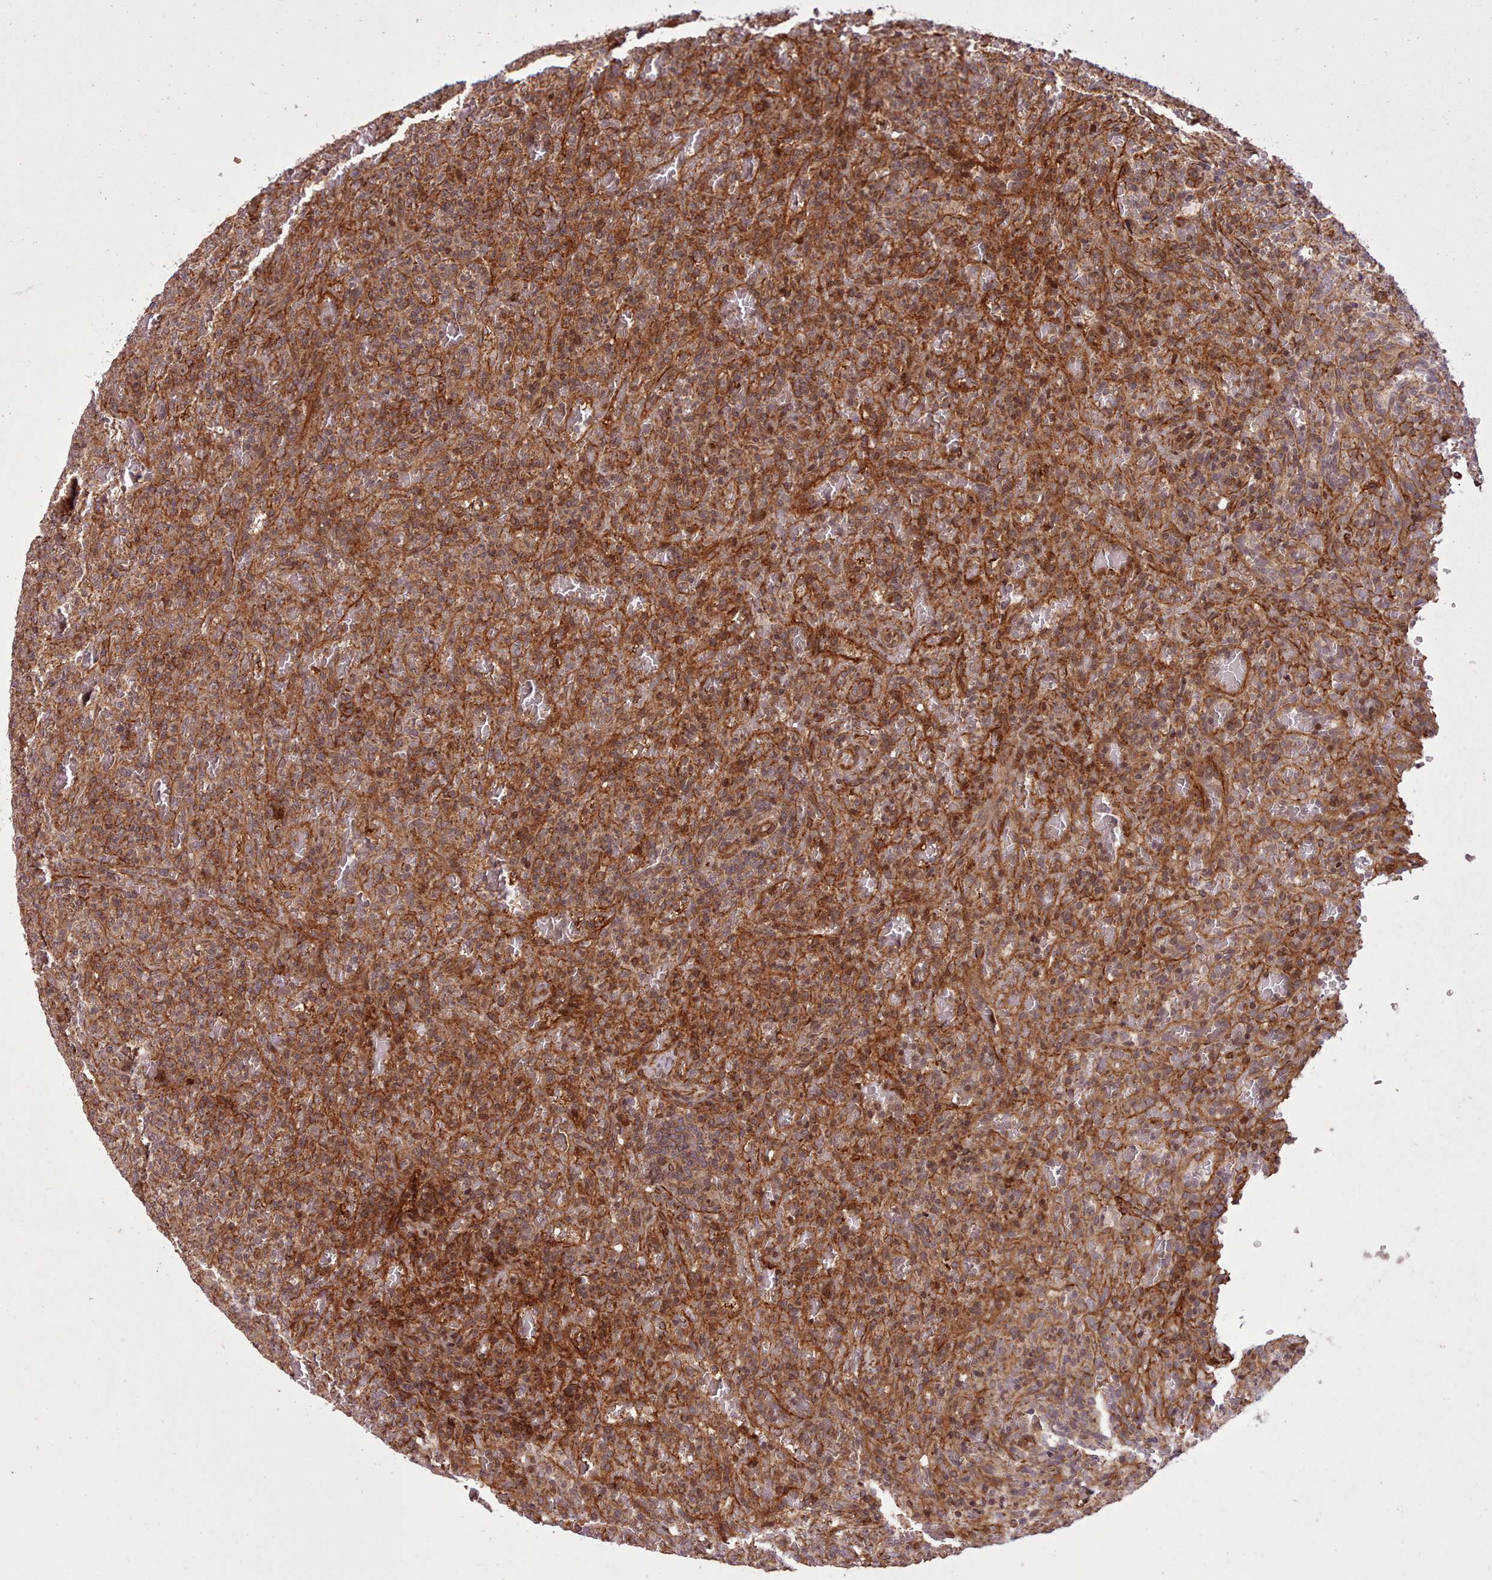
{"staining": {"intensity": "moderate", "quantity": ">75%", "location": "cytoplasmic/membranous,nuclear"}, "tissue": "lymphoma", "cell_type": "Tumor cells", "image_type": "cancer", "snomed": [{"axis": "morphology", "description": "Malignant lymphoma, non-Hodgkin's type, Low grade"}, {"axis": "topography", "description": "Spleen"}], "caption": "A brown stain labels moderate cytoplasmic/membranous and nuclear staining of a protein in human low-grade malignant lymphoma, non-Hodgkin's type tumor cells.", "gene": "NLRP7", "patient": {"sex": "female", "age": 64}}